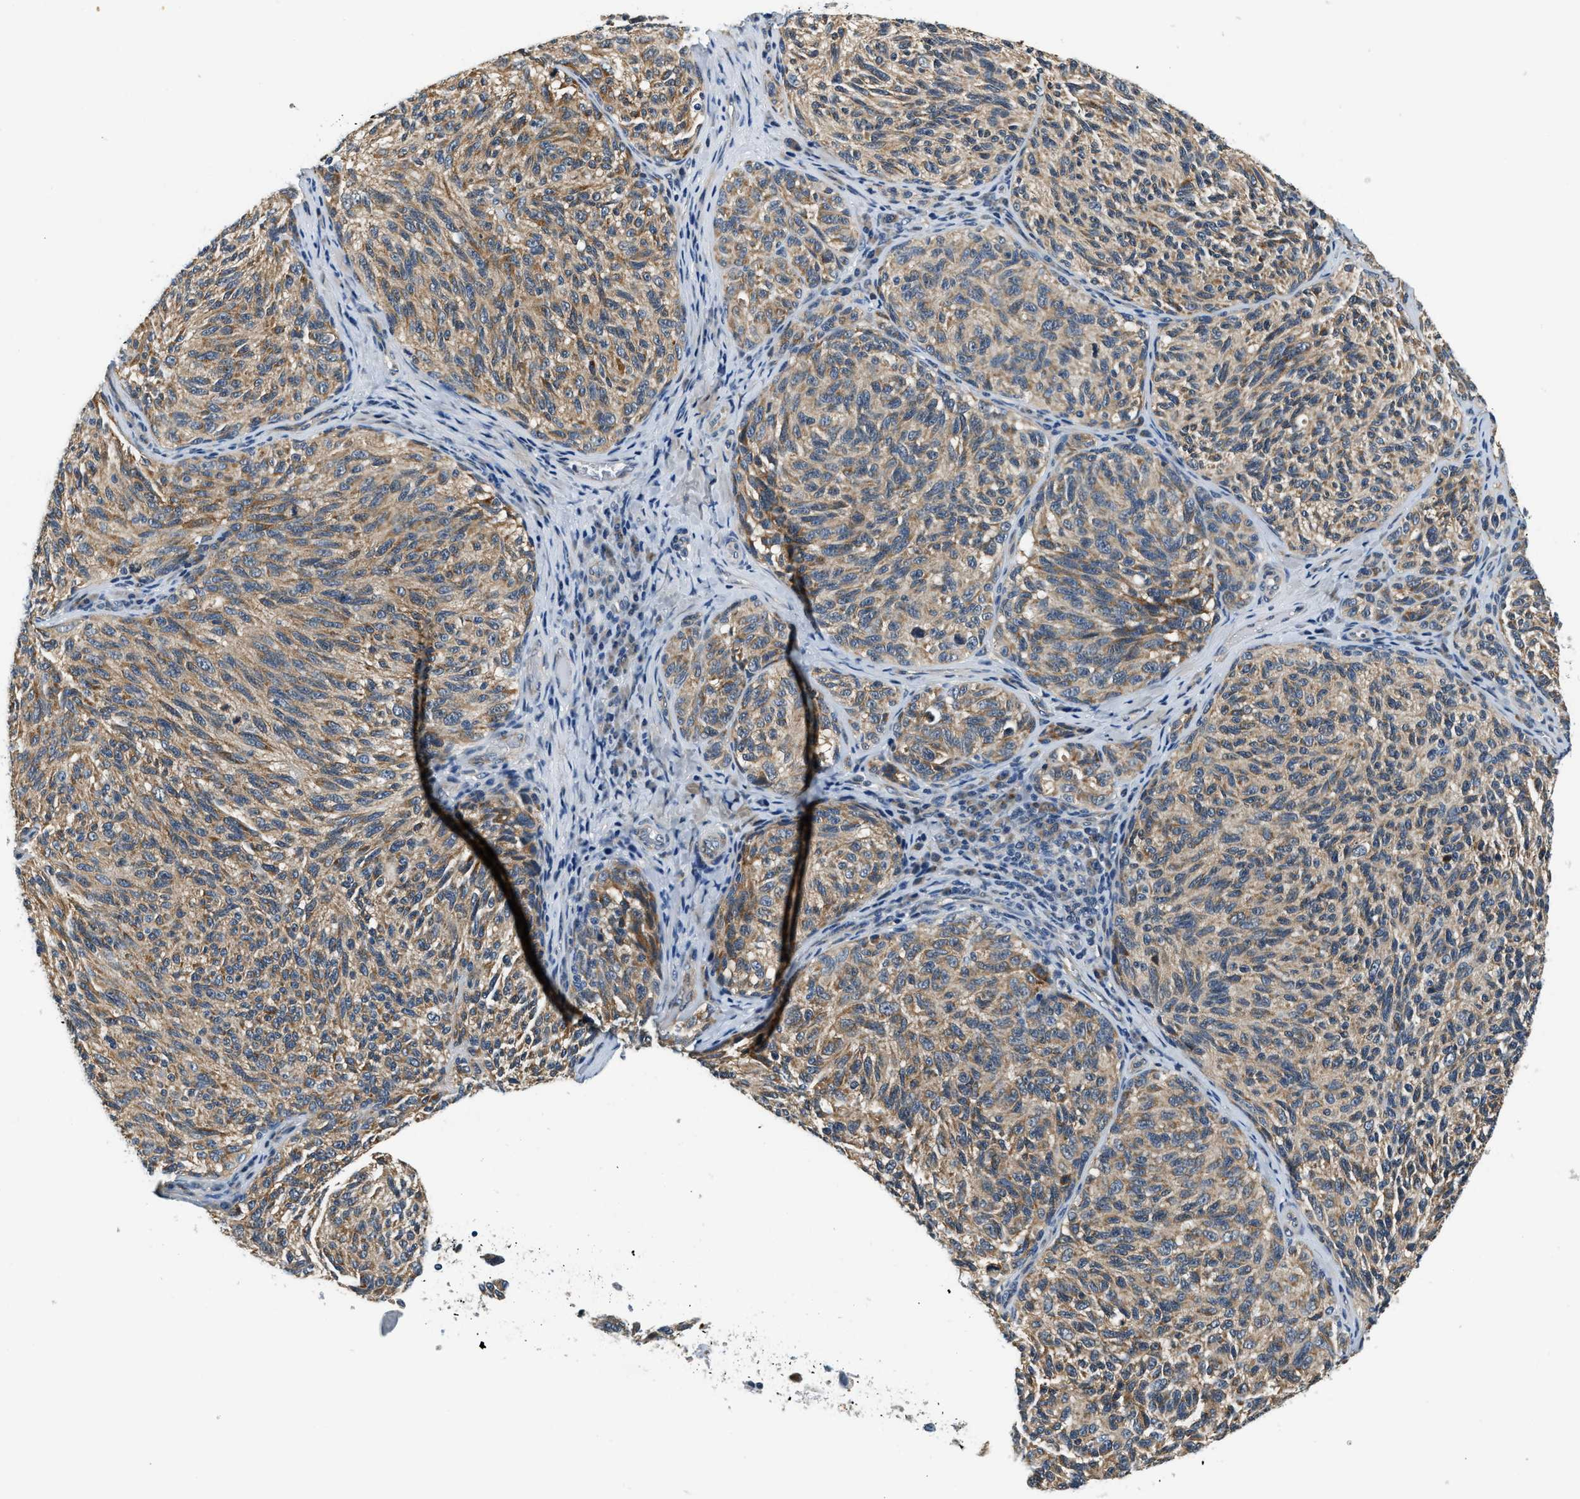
{"staining": {"intensity": "moderate", "quantity": ">75%", "location": "cytoplasmic/membranous"}, "tissue": "melanoma", "cell_type": "Tumor cells", "image_type": "cancer", "snomed": [{"axis": "morphology", "description": "Malignant melanoma, NOS"}, {"axis": "topography", "description": "Skin"}], "caption": "Immunohistochemical staining of melanoma reveals medium levels of moderate cytoplasmic/membranous expression in approximately >75% of tumor cells. (IHC, brightfield microscopy, high magnification).", "gene": "YAE1", "patient": {"sex": "female", "age": 73}}